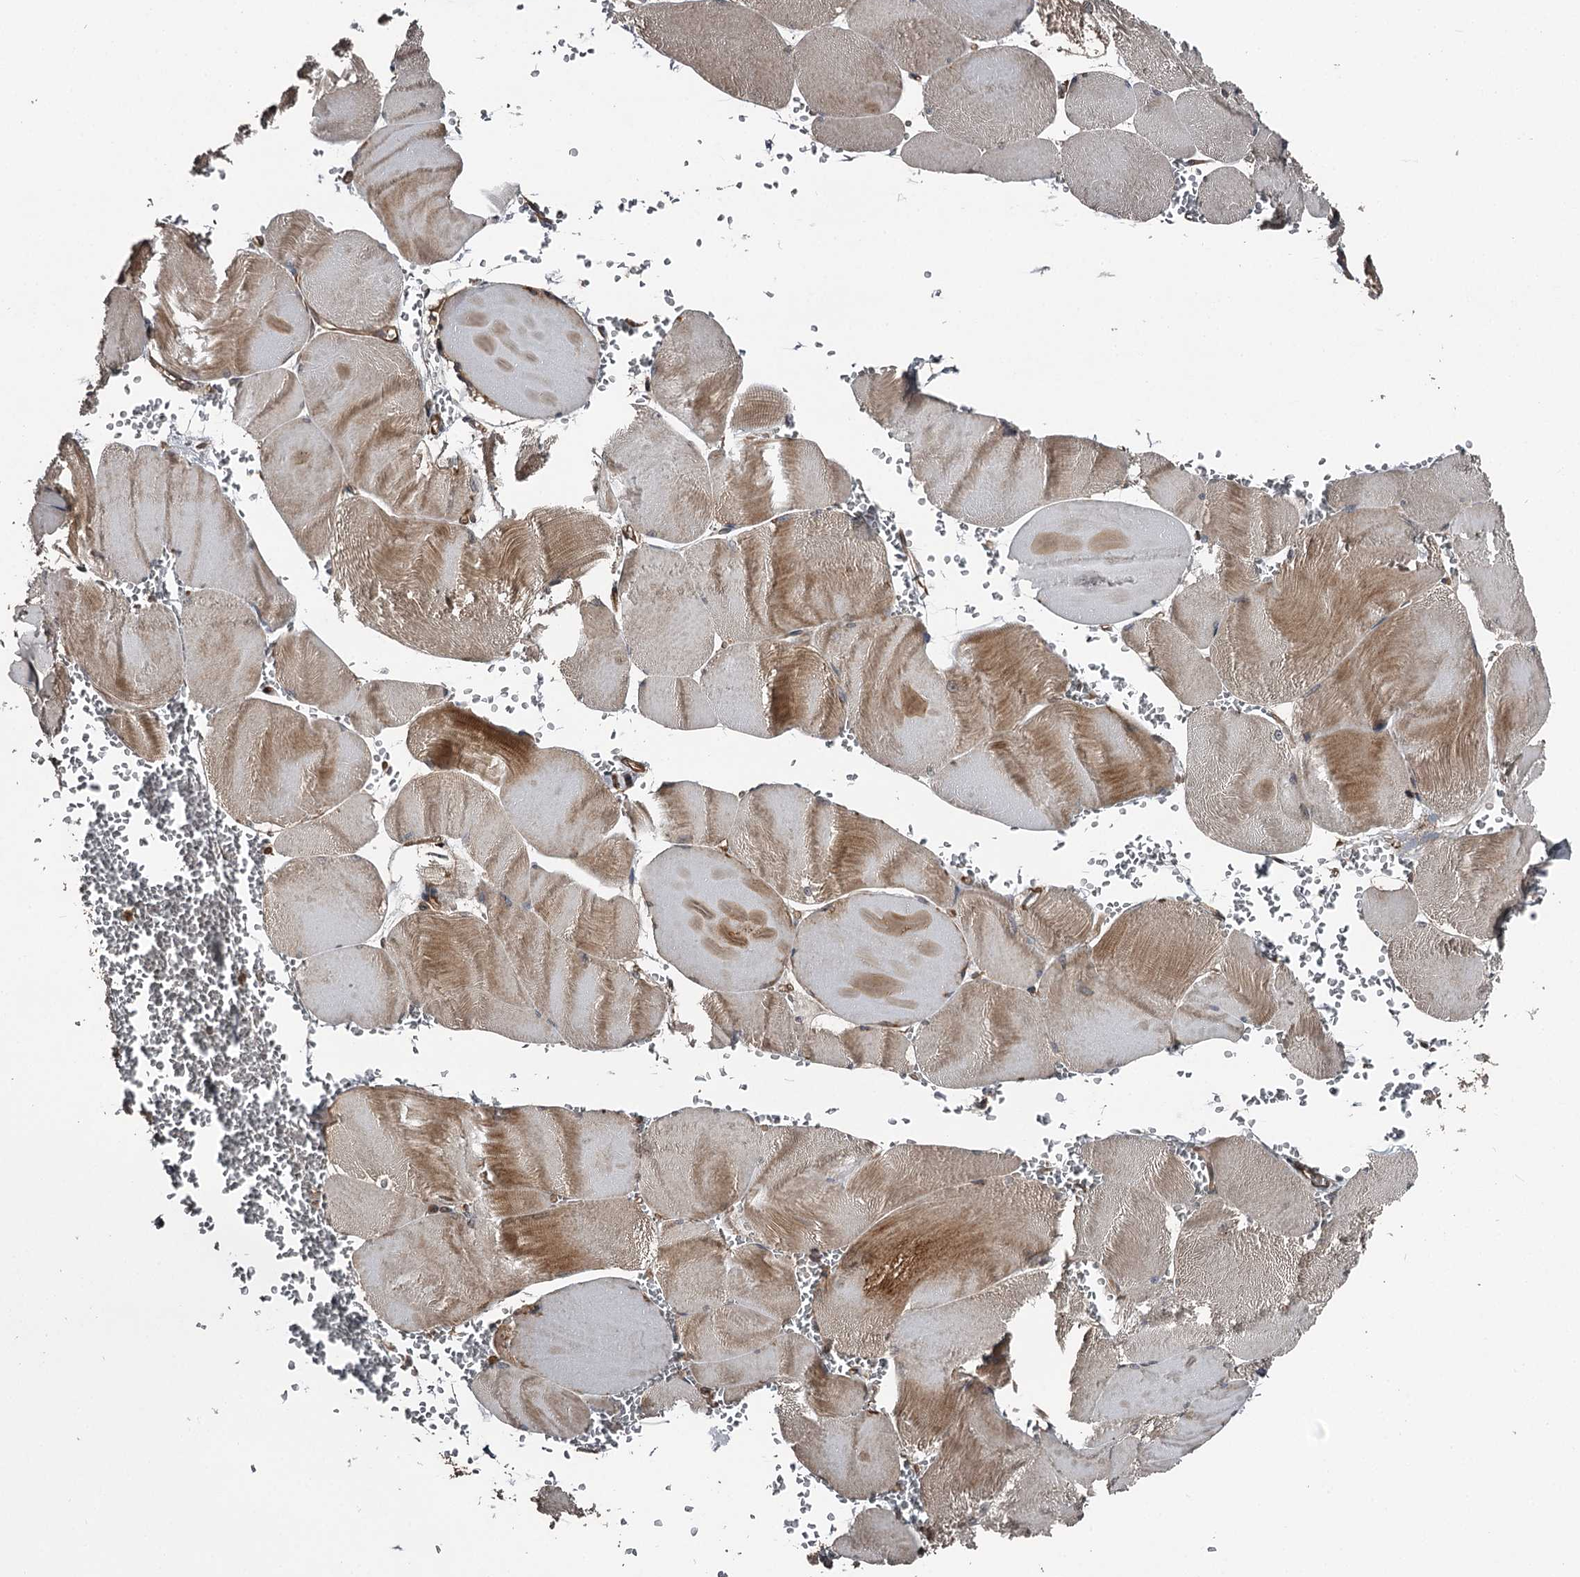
{"staining": {"intensity": "moderate", "quantity": "25%-75%", "location": "cytoplasmic/membranous"}, "tissue": "skeletal muscle", "cell_type": "Myocytes", "image_type": "normal", "snomed": [{"axis": "morphology", "description": "Normal tissue, NOS"}, {"axis": "morphology", "description": "Basal cell carcinoma"}, {"axis": "topography", "description": "Skeletal muscle"}], "caption": "DAB (3,3'-diaminobenzidine) immunohistochemical staining of benign skeletal muscle reveals moderate cytoplasmic/membranous protein expression in approximately 25%-75% of myocytes.", "gene": "RAB21", "patient": {"sex": "female", "age": 64}}